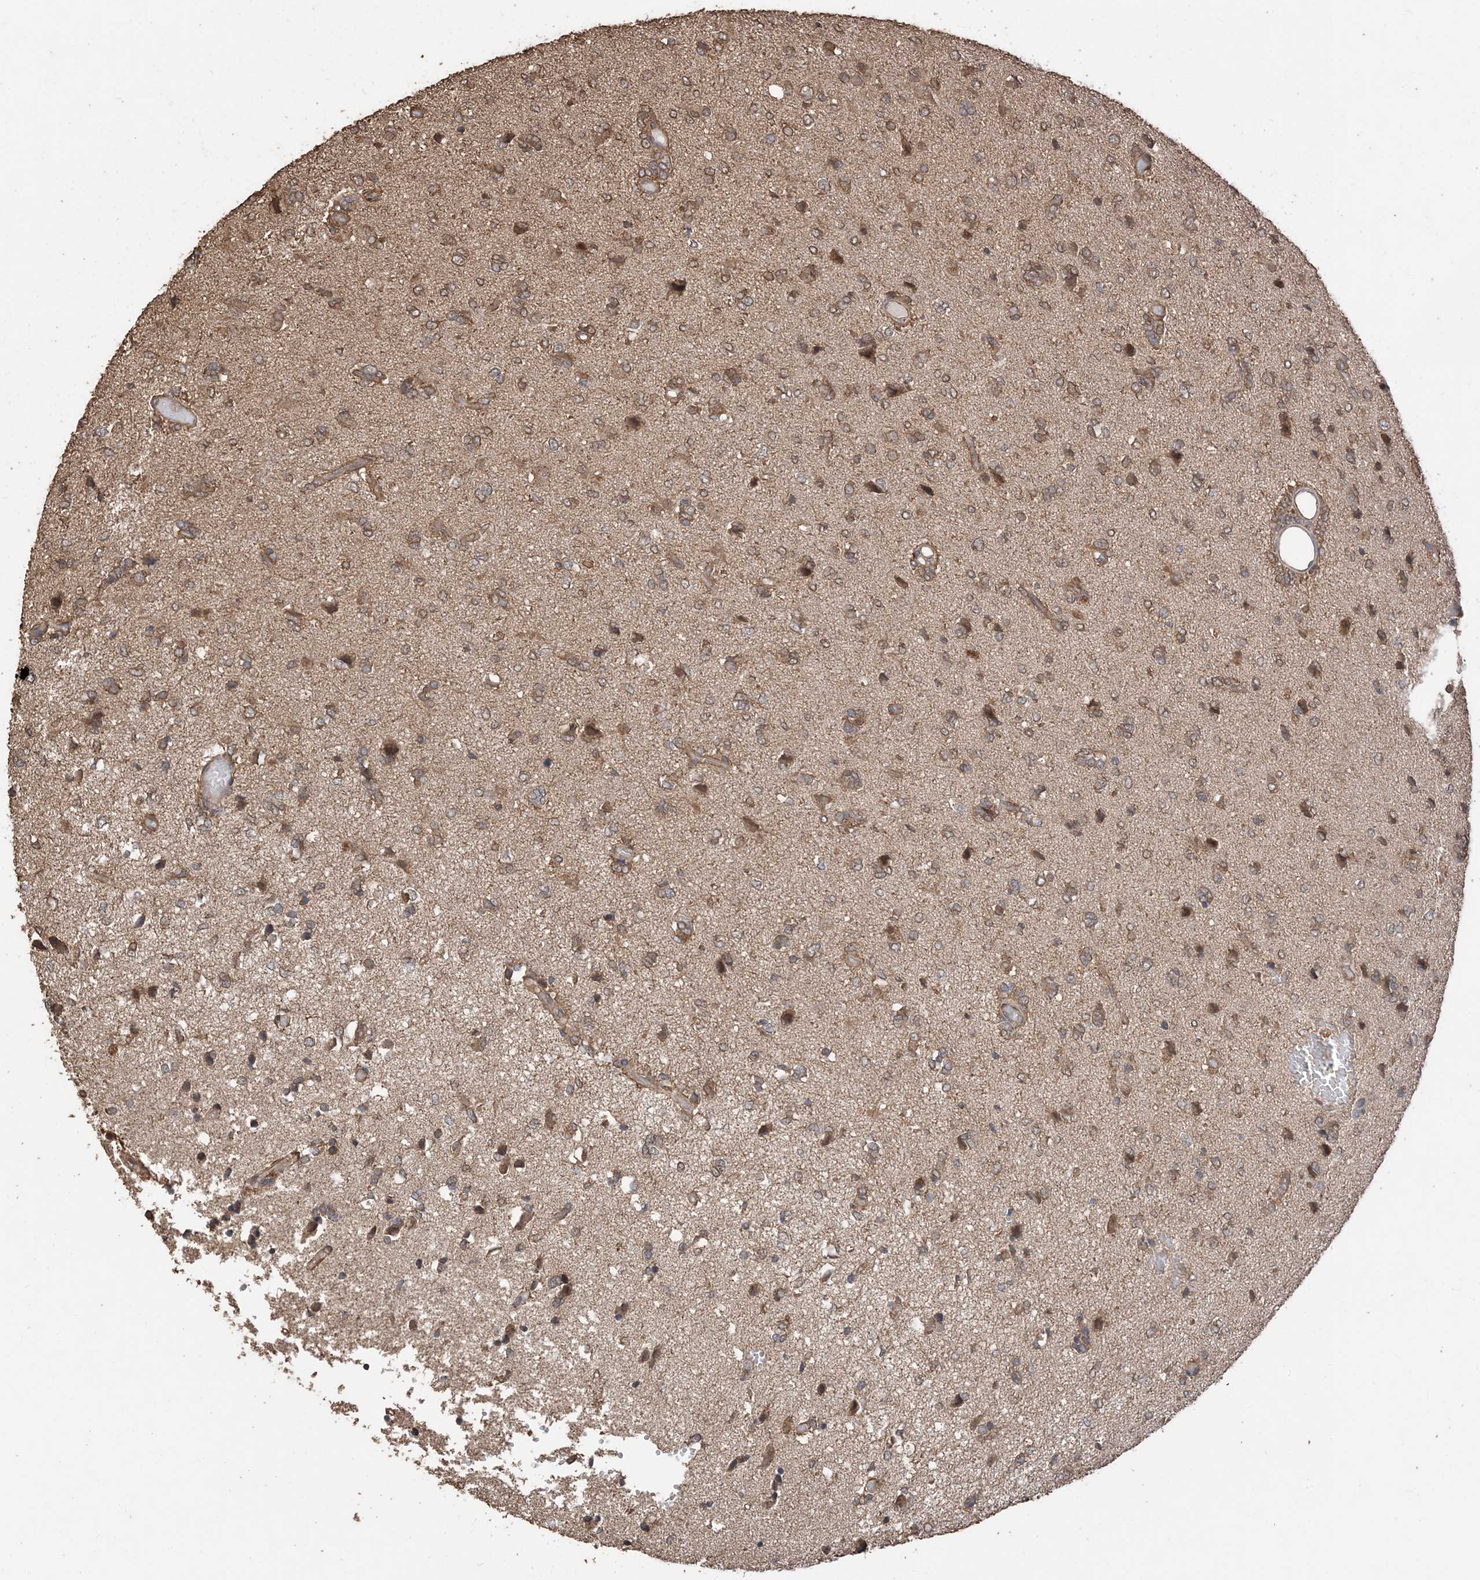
{"staining": {"intensity": "moderate", "quantity": ">75%", "location": "cytoplasmic/membranous,nuclear"}, "tissue": "glioma", "cell_type": "Tumor cells", "image_type": "cancer", "snomed": [{"axis": "morphology", "description": "Glioma, malignant, High grade"}, {"axis": "topography", "description": "Brain"}], "caption": "DAB (3,3'-diaminobenzidine) immunohistochemical staining of malignant glioma (high-grade) displays moderate cytoplasmic/membranous and nuclear protein positivity in about >75% of tumor cells. The protein of interest is shown in brown color, while the nuclei are stained blue.", "gene": "ZKSCAN5", "patient": {"sex": "female", "age": 59}}